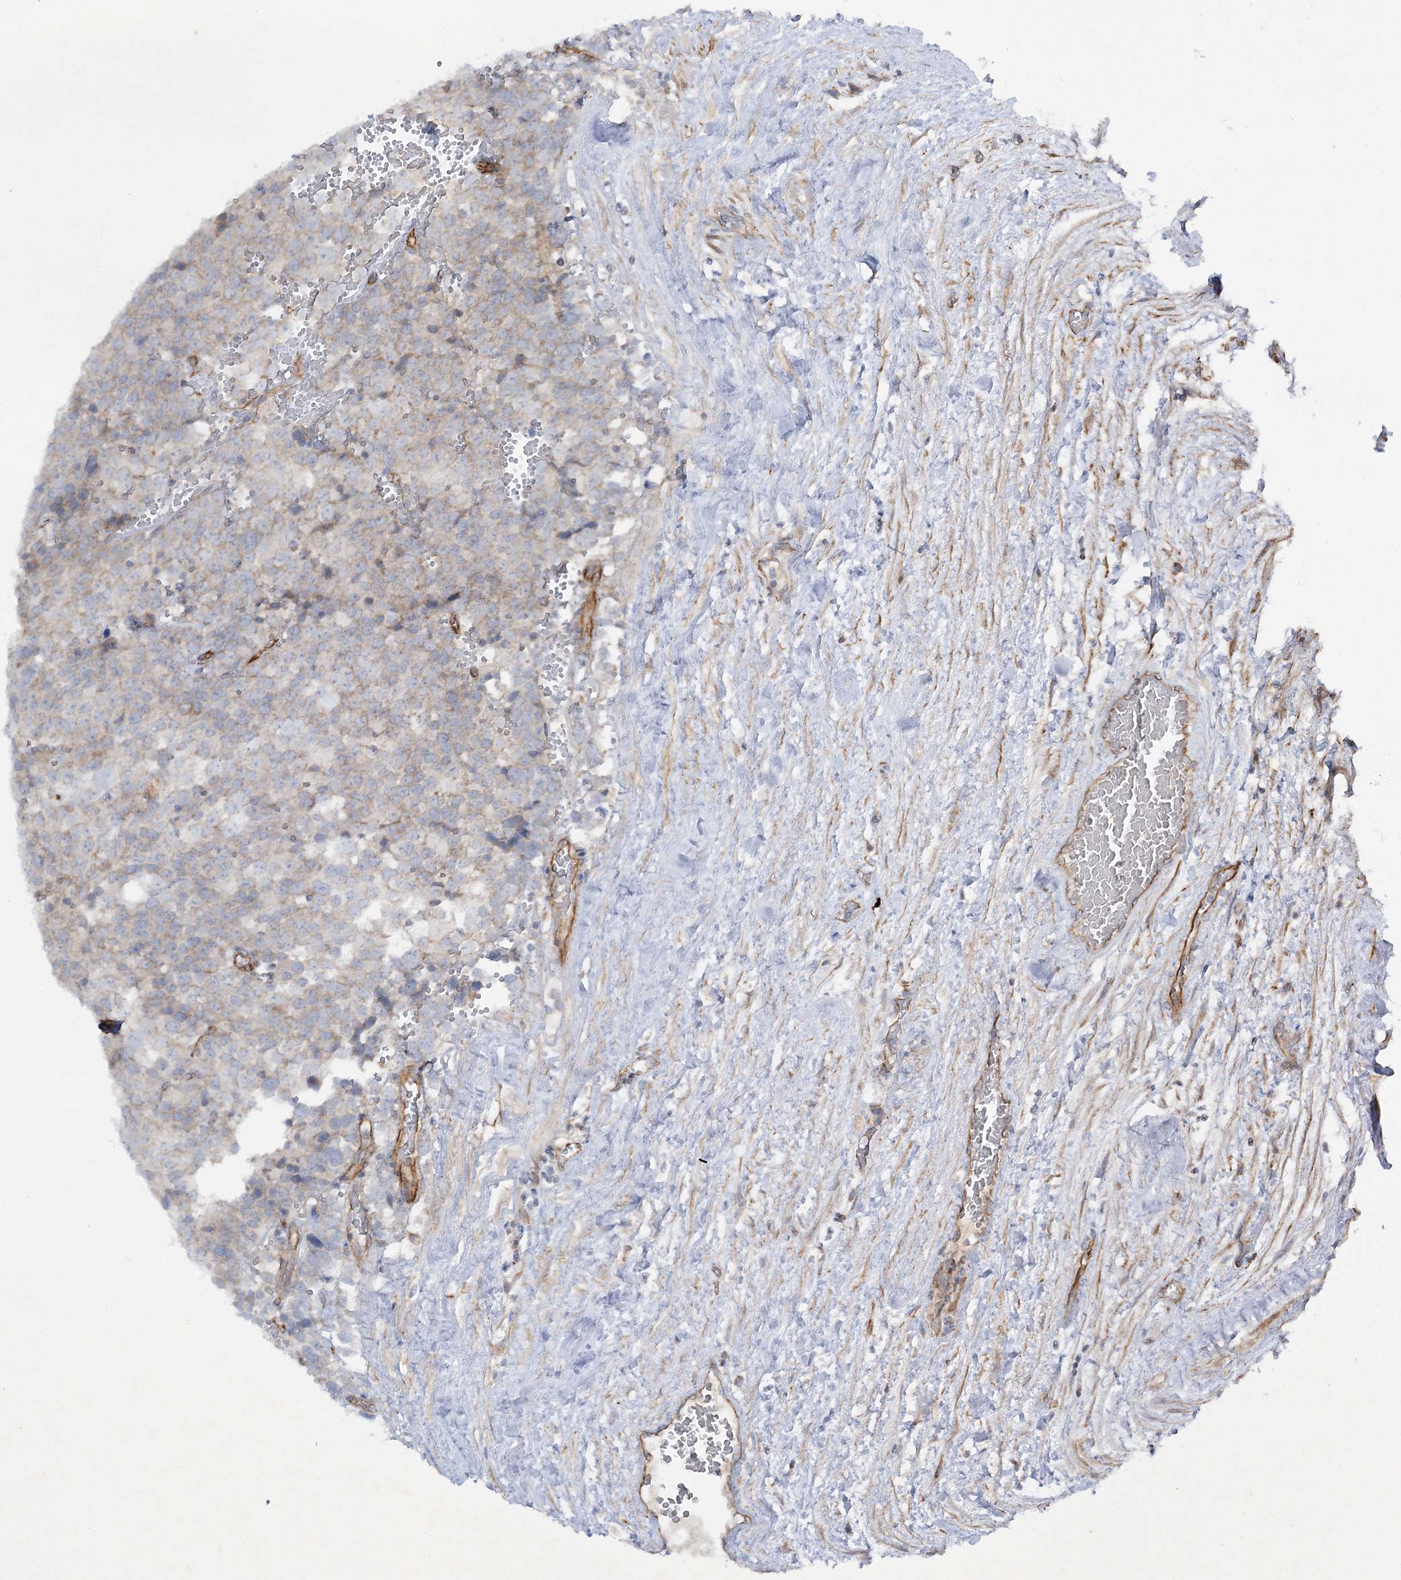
{"staining": {"intensity": "weak", "quantity": "<25%", "location": "cytoplasmic/membranous"}, "tissue": "testis cancer", "cell_type": "Tumor cells", "image_type": "cancer", "snomed": [{"axis": "morphology", "description": "Seminoma, NOS"}, {"axis": "topography", "description": "Testis"}], "caption": "The micrograph demonstrates no significant staining in tumor cells of testis seminoma.", "gene": "KIAA0825", "patient": {"sex": "male", "age": 71}}